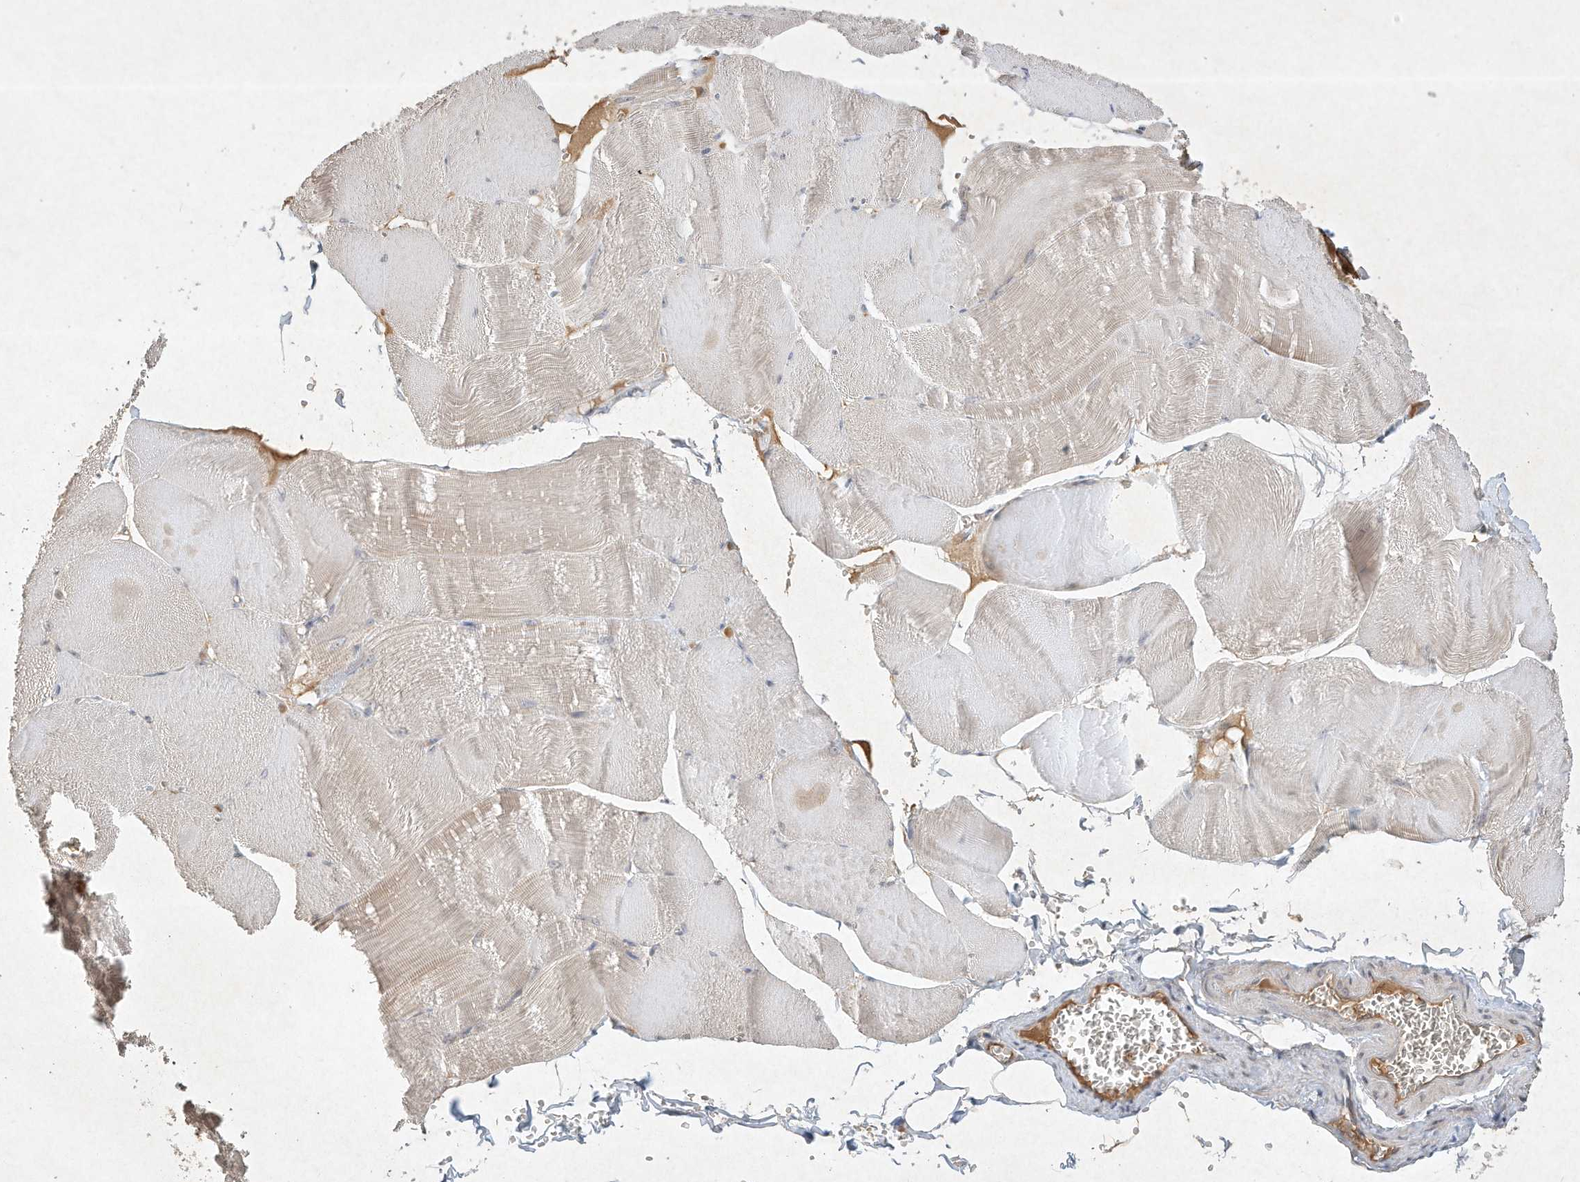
{"staining": {"intensity": "weak", "quantity": "25%-75%", "location": "cytoplasmic/membranous"}, "tissue": "skeletal muscle", "cell_type": "Myocytes", "image_type": "normal", "snomed": [{"axis": "morphology", "description": "Normal tissue, NOS"}, {"axis": "morphology", "description": "Basal cell carcinoma"}, {"axis": "topography", "description": "Skeletal muscle"}], "caption": "Myocytes display weak cytoplasmic/membranous expression in approximately 25%-75% of cells in unremarkable skeletal muscle.", "gene": "BTRC", "patient": {"sex": "female", "age": 64}}